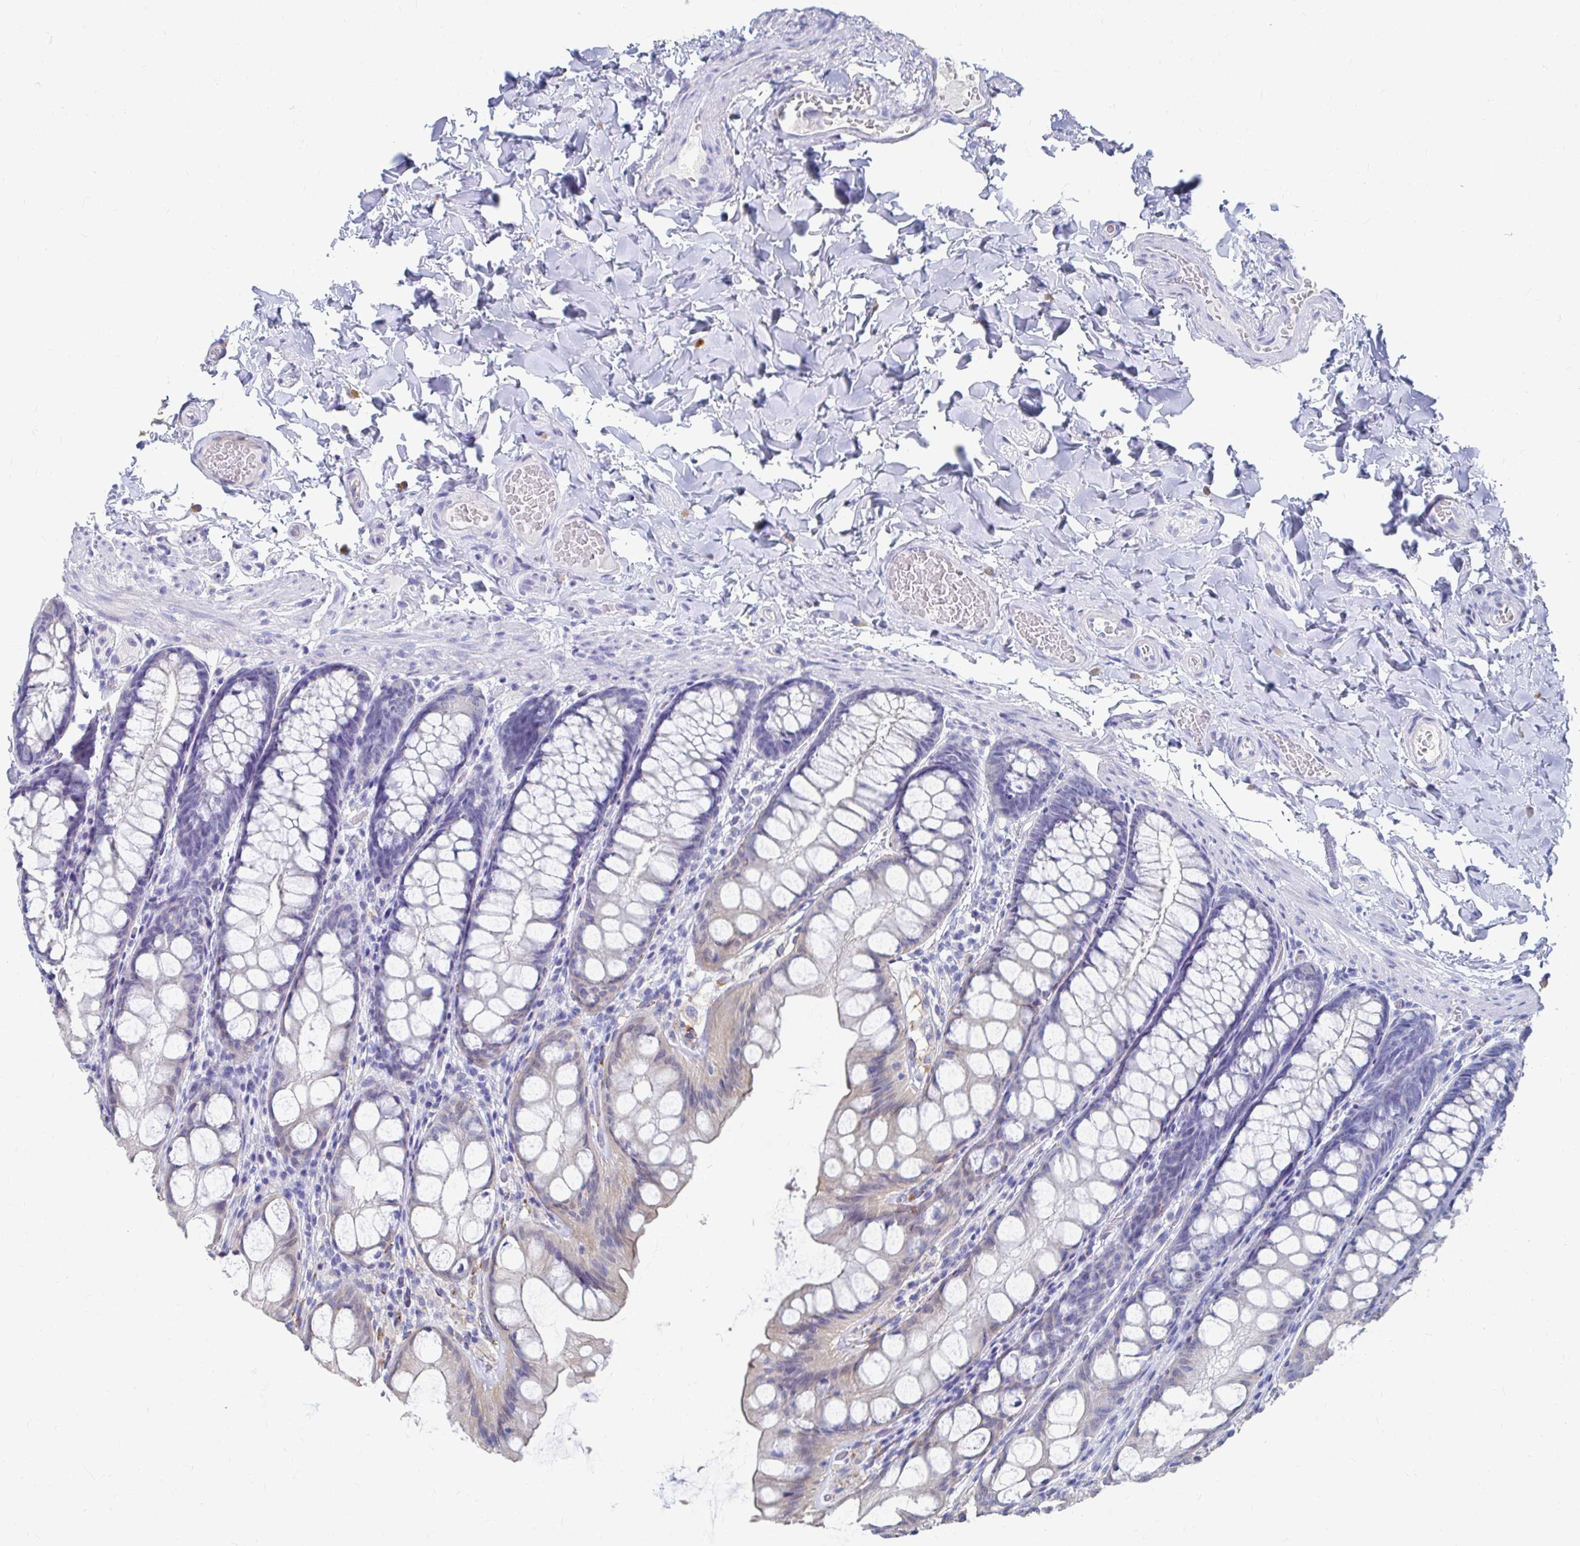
{"staining": {"intensity": "negative", "quantity": "none", "location": "none"}, "tissue": "colon", "cell_type": "Endothelial cells", "image_type": "normal", "snomed": [{"axis": "morphology", "description": "Normal tissue, NOS"}, {"axis": "topography", "description": "Colon"}], "caption": "The IHC histopathology image has no significant positivity in endothelial cells of colon. (Stains: DAB (3,3'-diaminobenzidine) IHC with hematoxylin counter stain, Microscopy: brightfield microscopy at high magnification).", "gene": "LAMC3", "patient": {"sex": "male", "age": 47}}